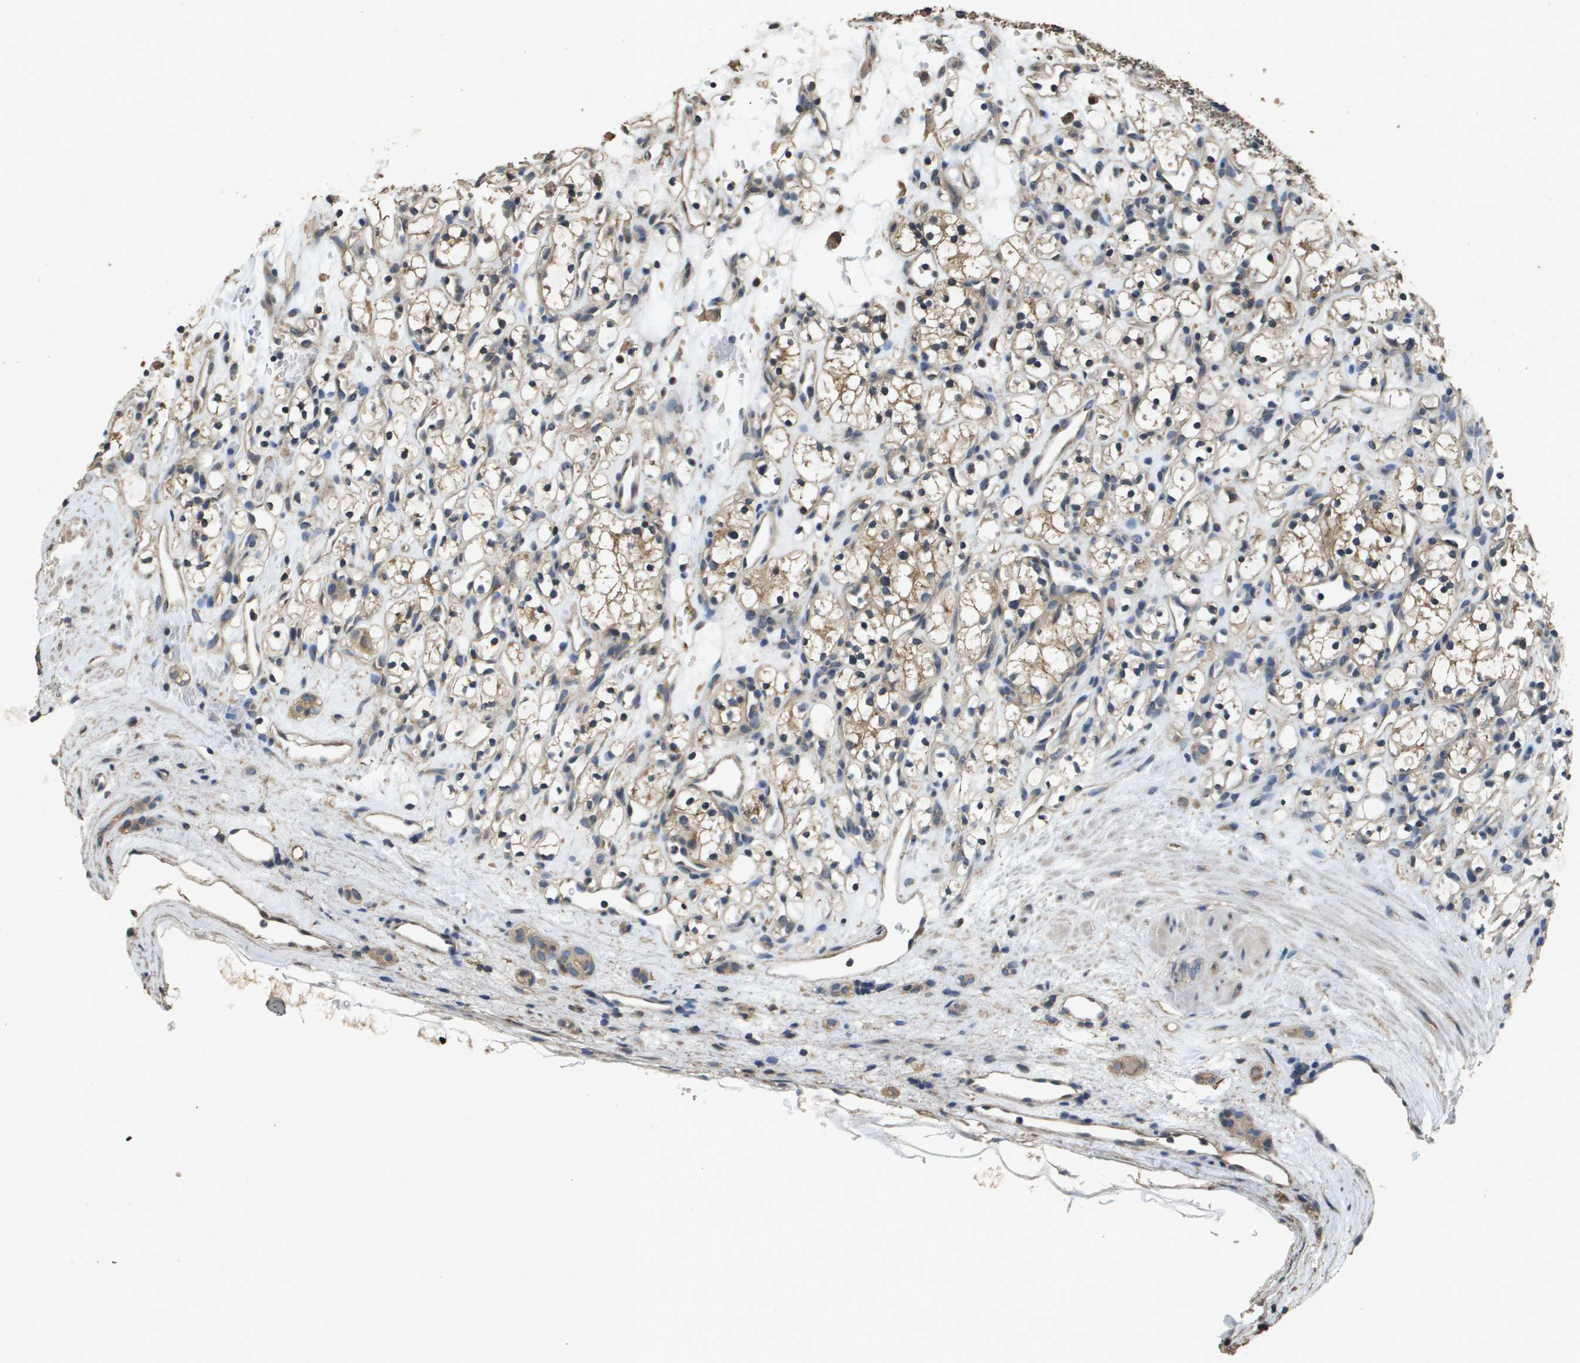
{"staining": {"intensity": "moderate", "quantity": "25%-75%", "location": "cytoplasmic/membranous"}, "tissue": "renal cancer", "cell_type": "Tumor cells", "image_type": "cancer", "snomed": [{"axis": "morphology", "description": "Adenocarcinoma, NOS"}, {"axis": "topography", "description": "Kidney"}], "caption": "Renal cancer (adenocarcinoma) was stained to show a protein in brown. There is medium levels of moderate cytoplasmic/membranous staining in approximately 25%-75% of tumor cells.", "gene": "RAB6B", "patient": {"sex": "female", "age": 60}}